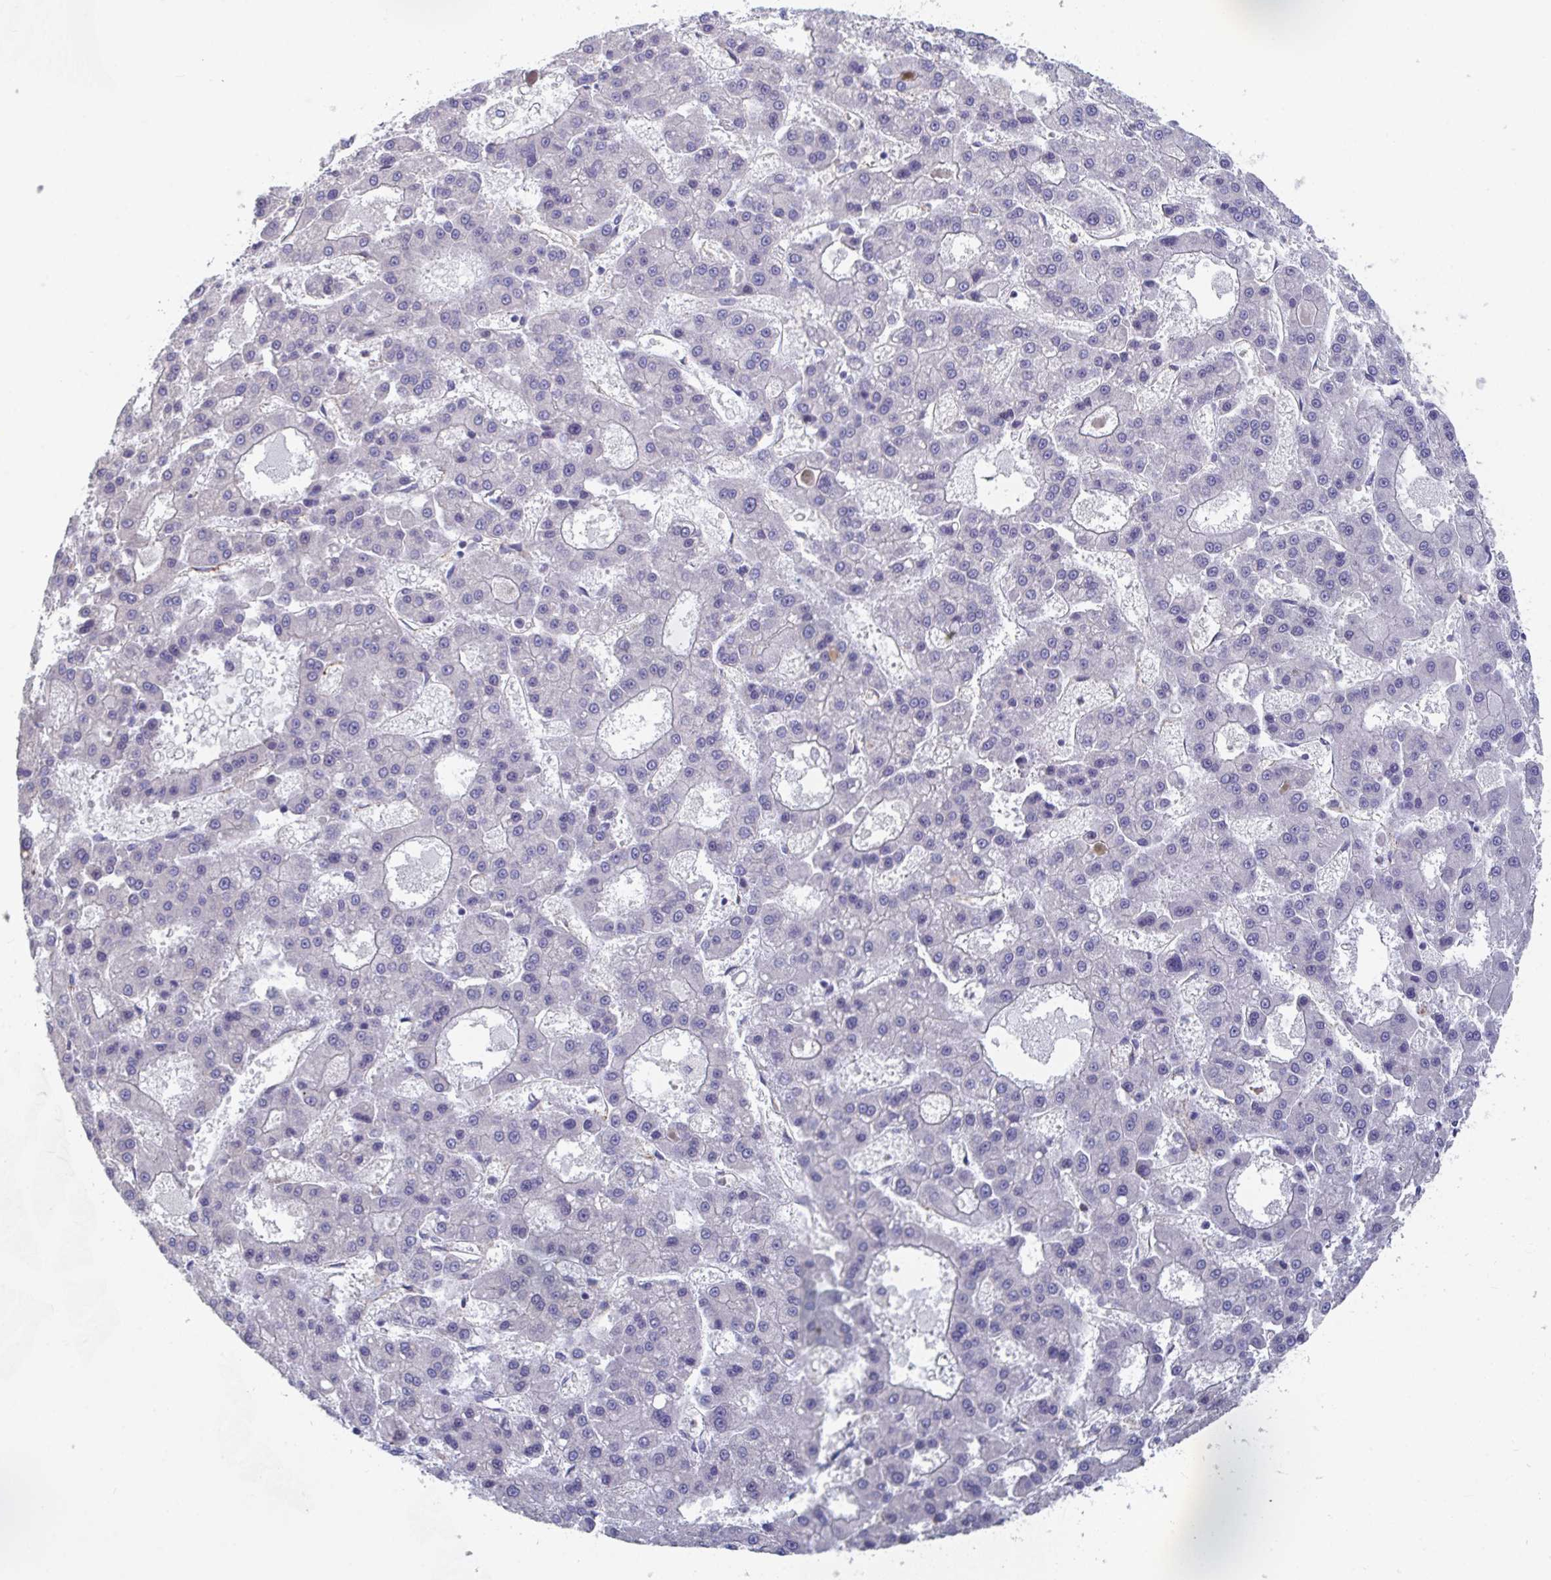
{"staining": {"intensity": "negative", "quantity": "none", "location": "none"}, "tissue": "liver cancer", "cell_type": "Tumor cells", "image_type": "cancer", "snomed": [{"axis": "morphology", "description": "Carcinoma, Hepatocellular, NOS"}, {"axis": "topography", "description": "Liver"}], "caption": "Protein analysis of hepatocellular carcinoma (liver) demonstrates no significant staining in tumor cells.", "gene": "ST14", "patient": {"sex": "male", "age": 70}}